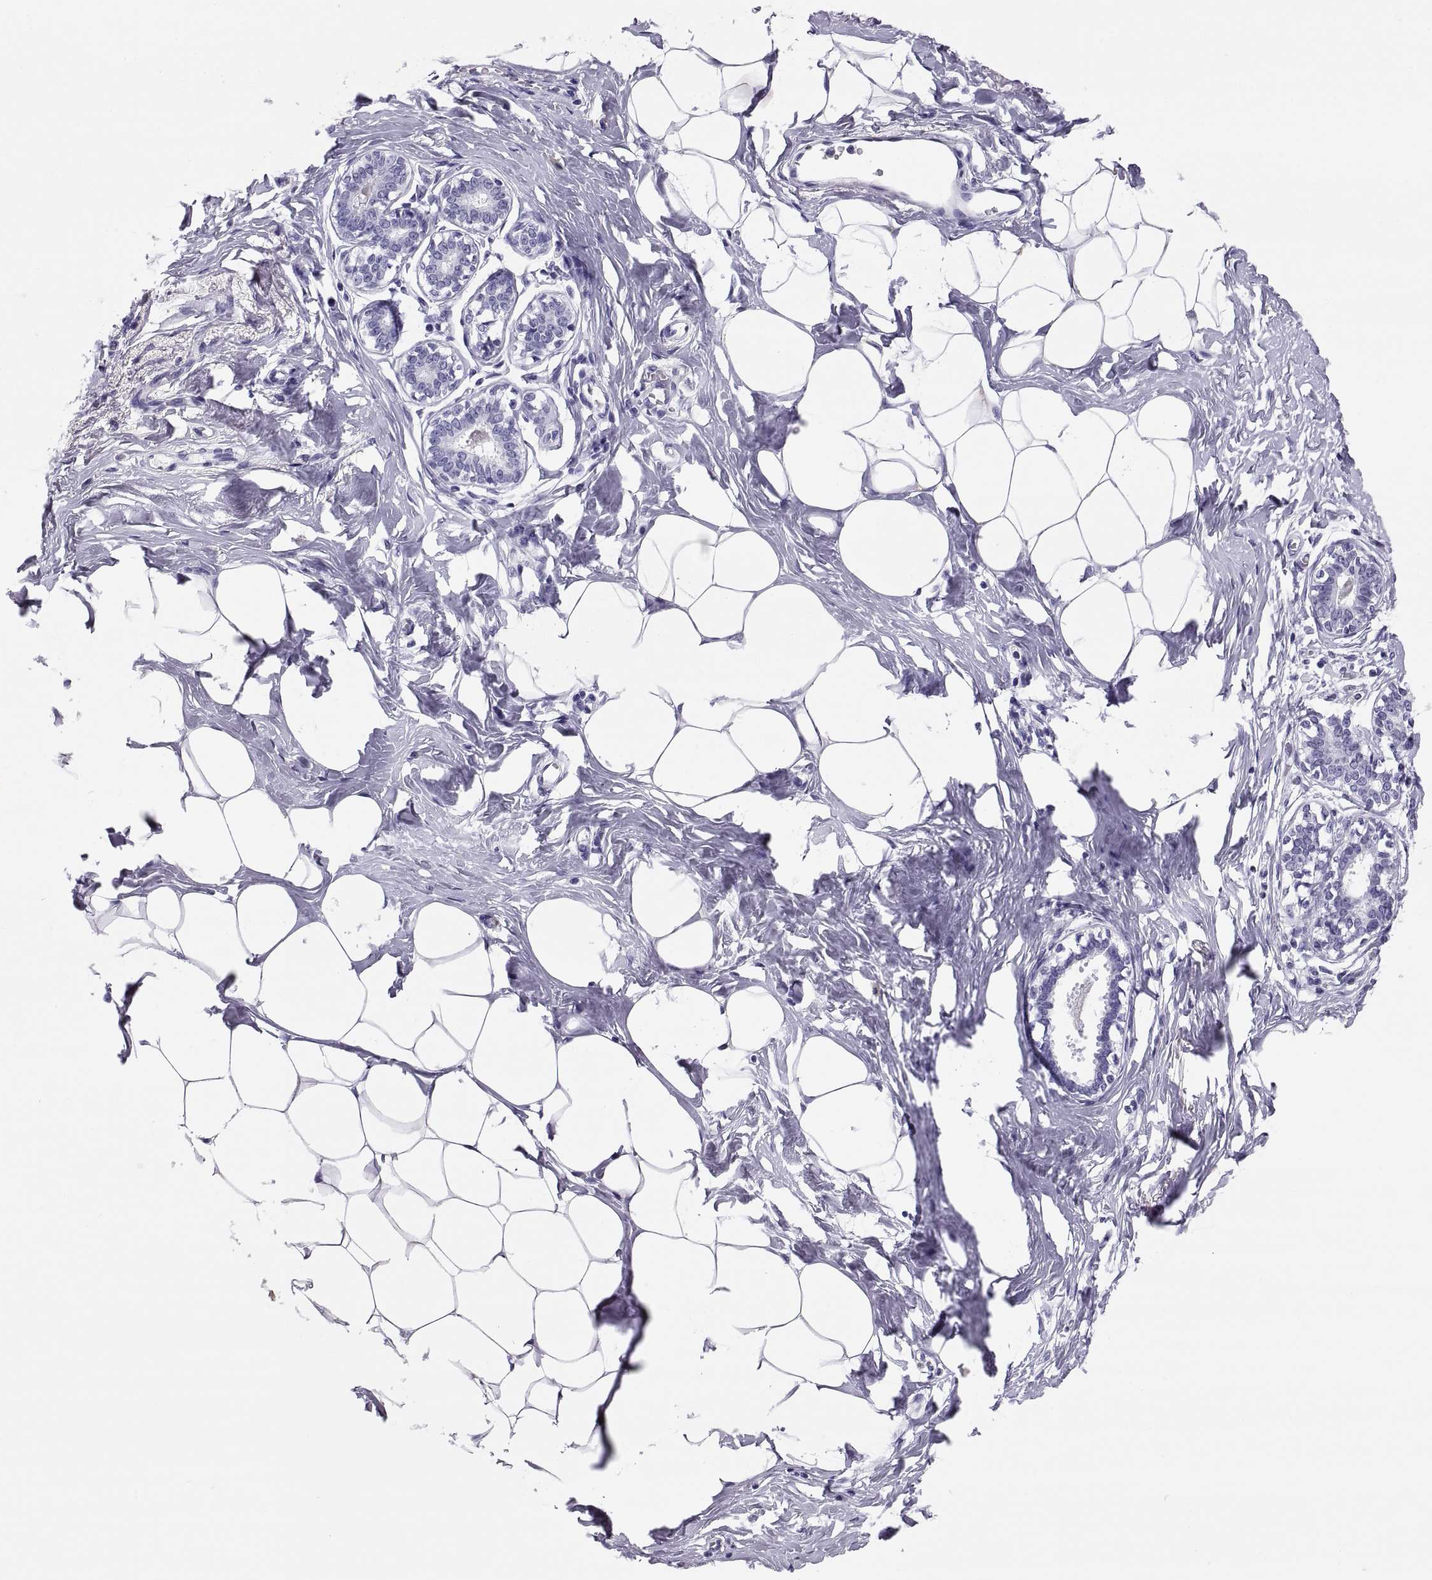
{"staining": {"intensity": "negative", "quantity": "none", "location": "none"}, "tissue": "breast", "cell_type": "Adipocytes", "image_type": "normal", "snomed": [{"axis": "morphology", "description": "Normal tissue, NOS"}, {"axis": "morphology", "description": "Lobular carcinoma, in situ"}, {"axis": "topography", "description": "Breast"}], "caption": "The photomicrograph shows no significant expression in adipocytes of breast.", "gene": "PAX2", "patient": {"sex": "female", "age": 35}}